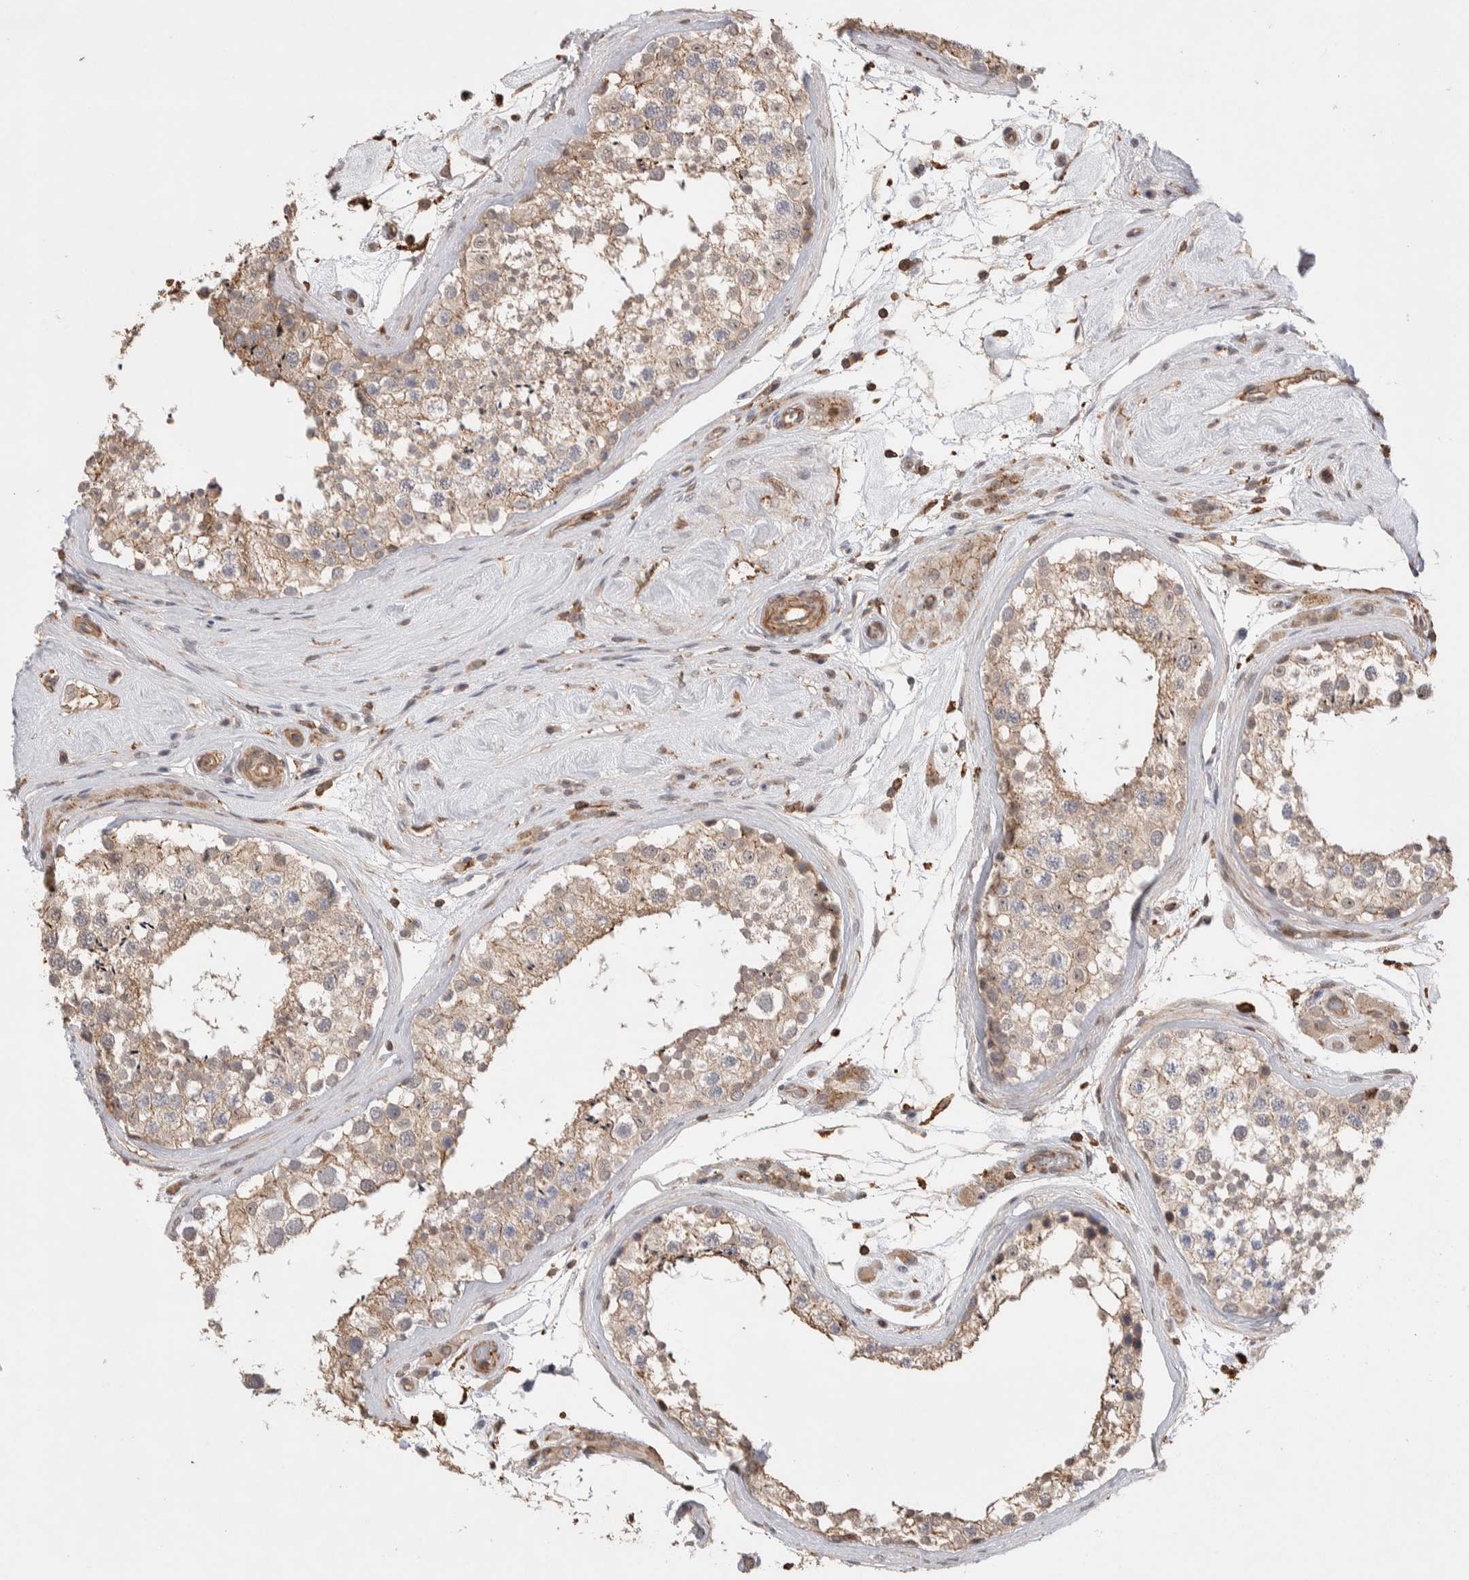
{"staining": {"intensity": "weak", "quantity": ">75%", "location": "cytoplasmic/membranous"}, "tissue": "testis", "cell_type": "Cells in seminiferous ducts", "image_type": "normal", "snomed": [{"axis": "morphology", "description": "Normal tissue, NOS"}, {"axis": "topography", "description": "Testis"}], "caption": "This micrograph reveals immunohistochemistry (IHC) staining of normal testis, with low weak cytoplasmic/membranous staining in about >75% of cells in seminiferous ducts.", "gene": "ZNF704", "patient": {"sex": "male", "age": 46}}